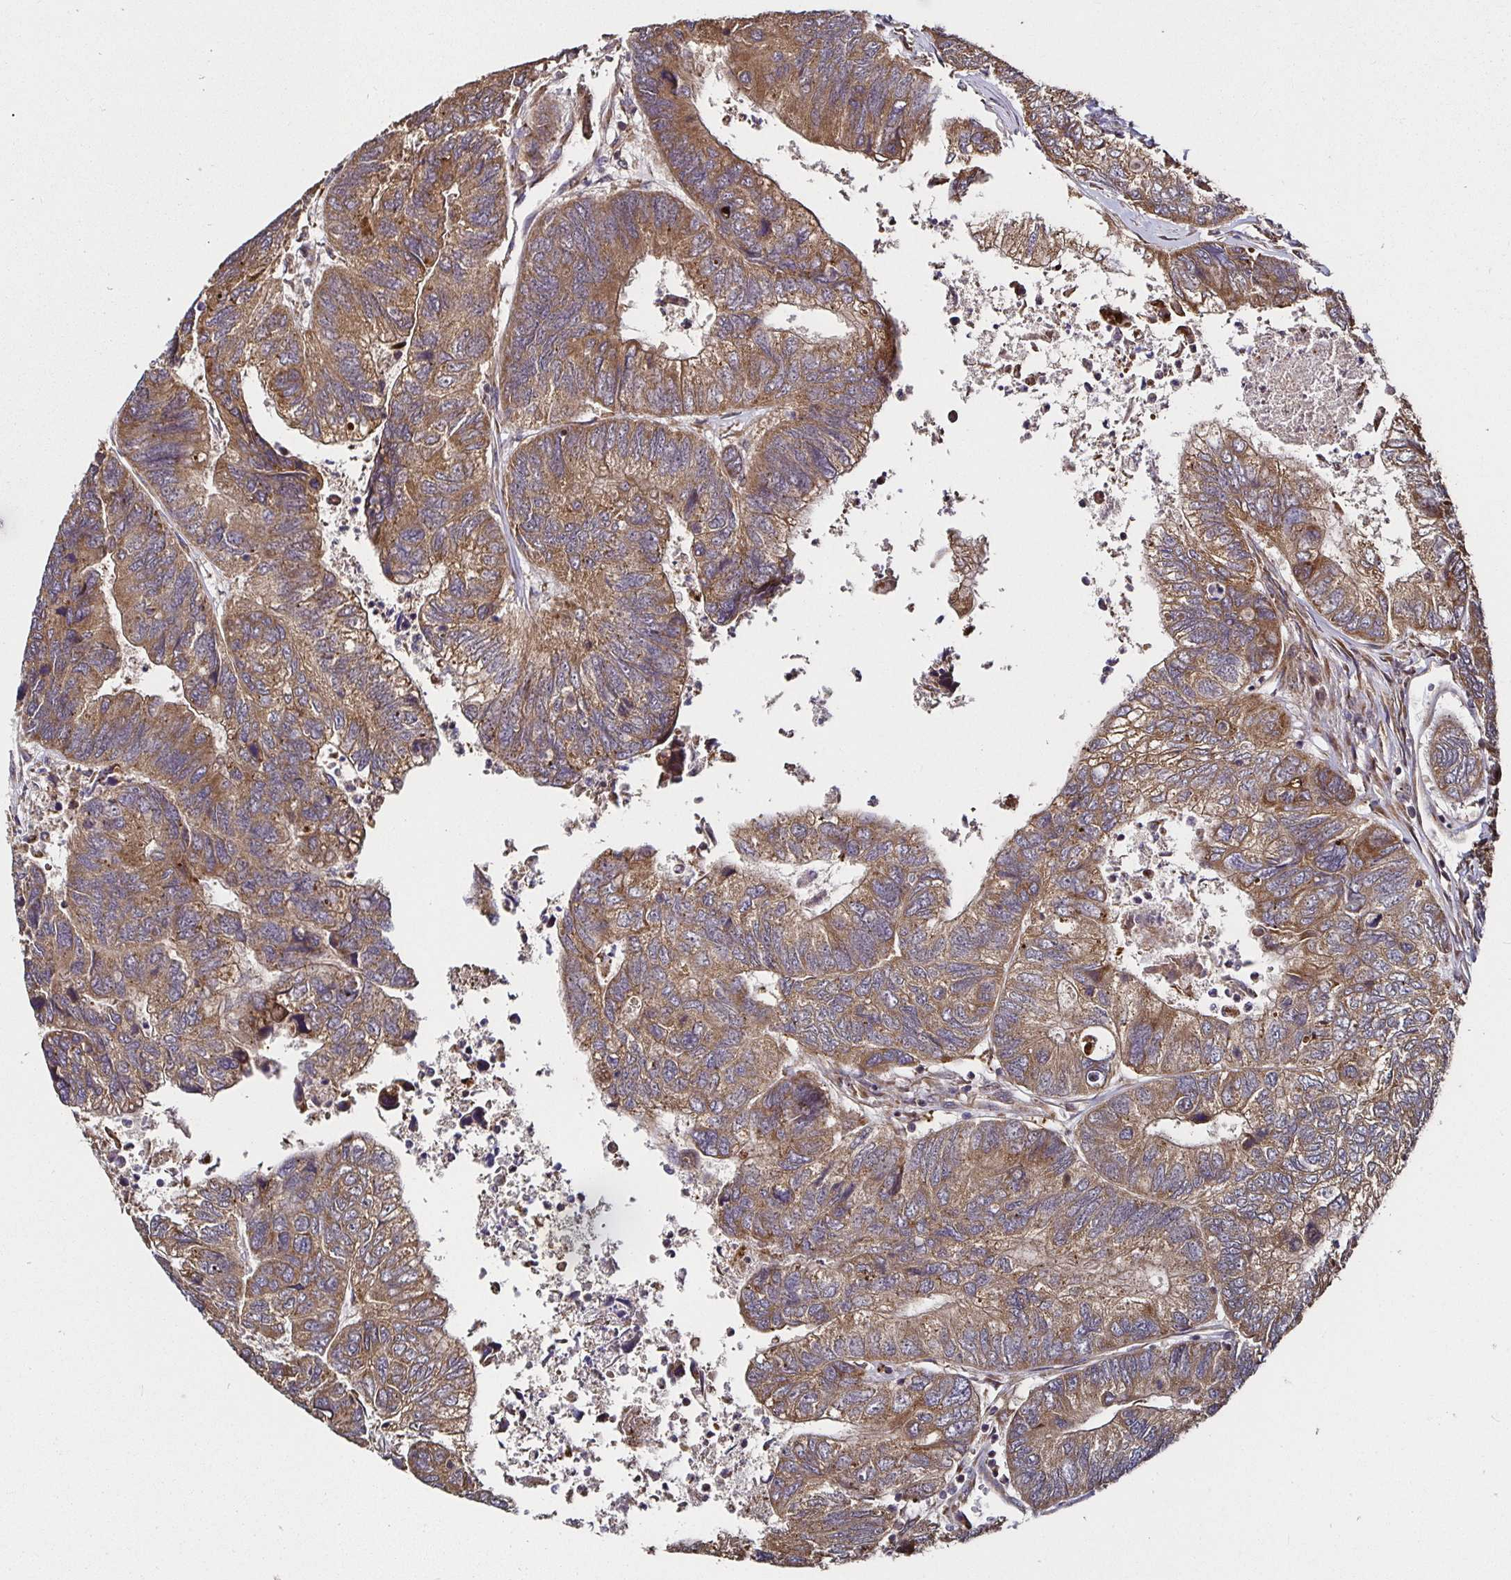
{"staining": {"intensity": "moderate", "quantity": ">75%", "location": "cytoplasmic/membranous"}, "tissue": "colorectal cancer", "cell_type": "Tumor cells", "image_type": "cancer", "snomed": [{"axis": "morphology", "description": "Adenocarcinoma, NOS"}, {"axis": "topography", "description": "Colon"}], "caption": "A high-resolution photomicrograph shows IHC staining of colorectal adenocarcinoma, which exhibits moderate cytoplasmic/membranous positivity in approximately >75% of tumor cells.", "gene": "MLST8", "patient": {"sex": "female", "age": 67}}